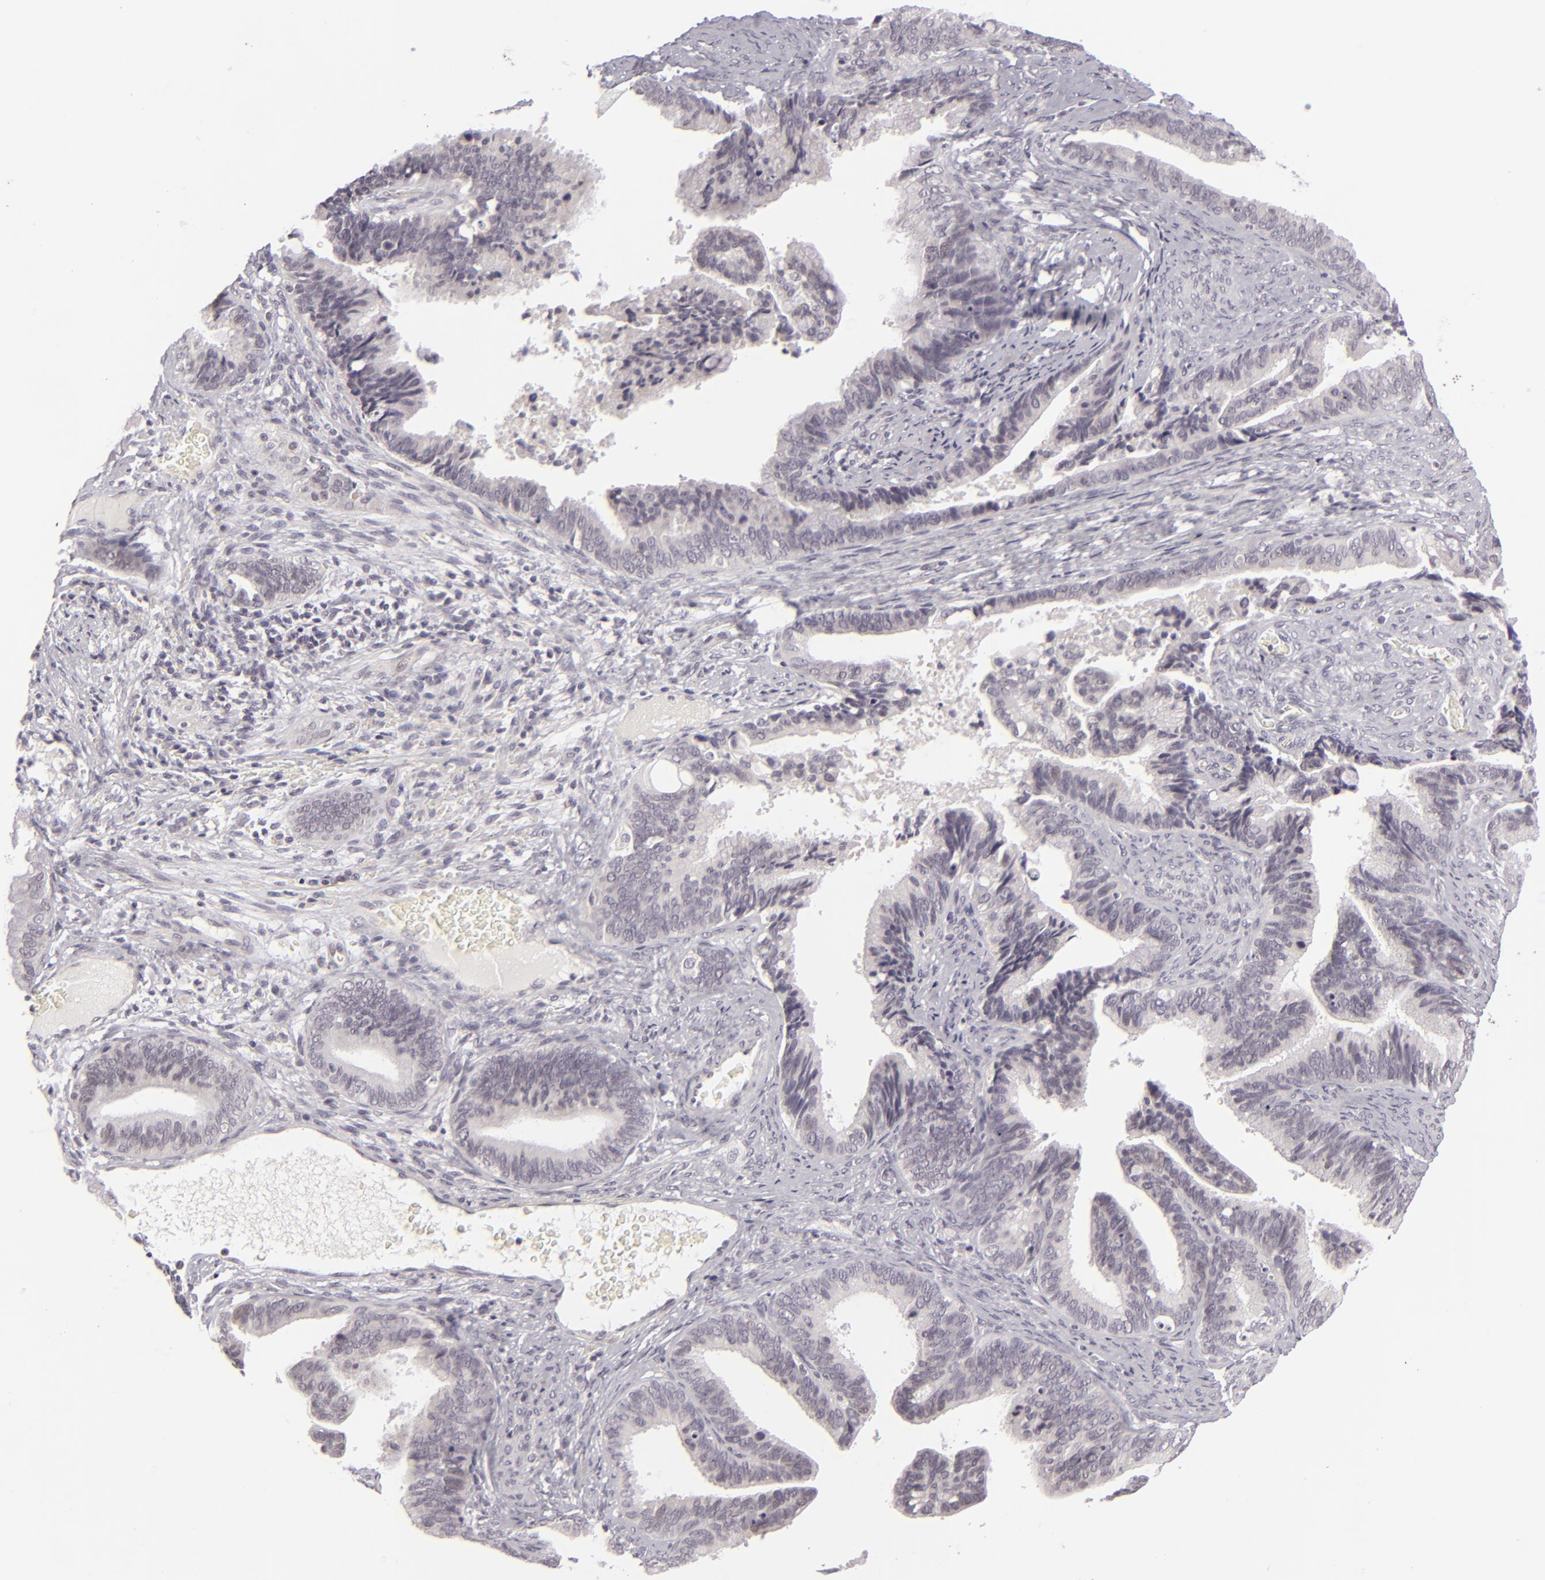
{"staining": {"intensity": "negative", "quantity": "none", "location": "none"}, "tissue": "cervical cancer", "cell_type": "Tumor cells", "image_type": "cancer", "snomed": [{"axis": "morphology", "description": "Adenocarcinoma, NOS"}, {"axis": "topography", "description": "Cervix"}], "caption": "Human adenocarcinoma (cervical) stained for a protein using immunohistochemistry displays no staining in tumor cells.", "gene": "DLG3", "patient": {"sex": "female", "age": 47}}